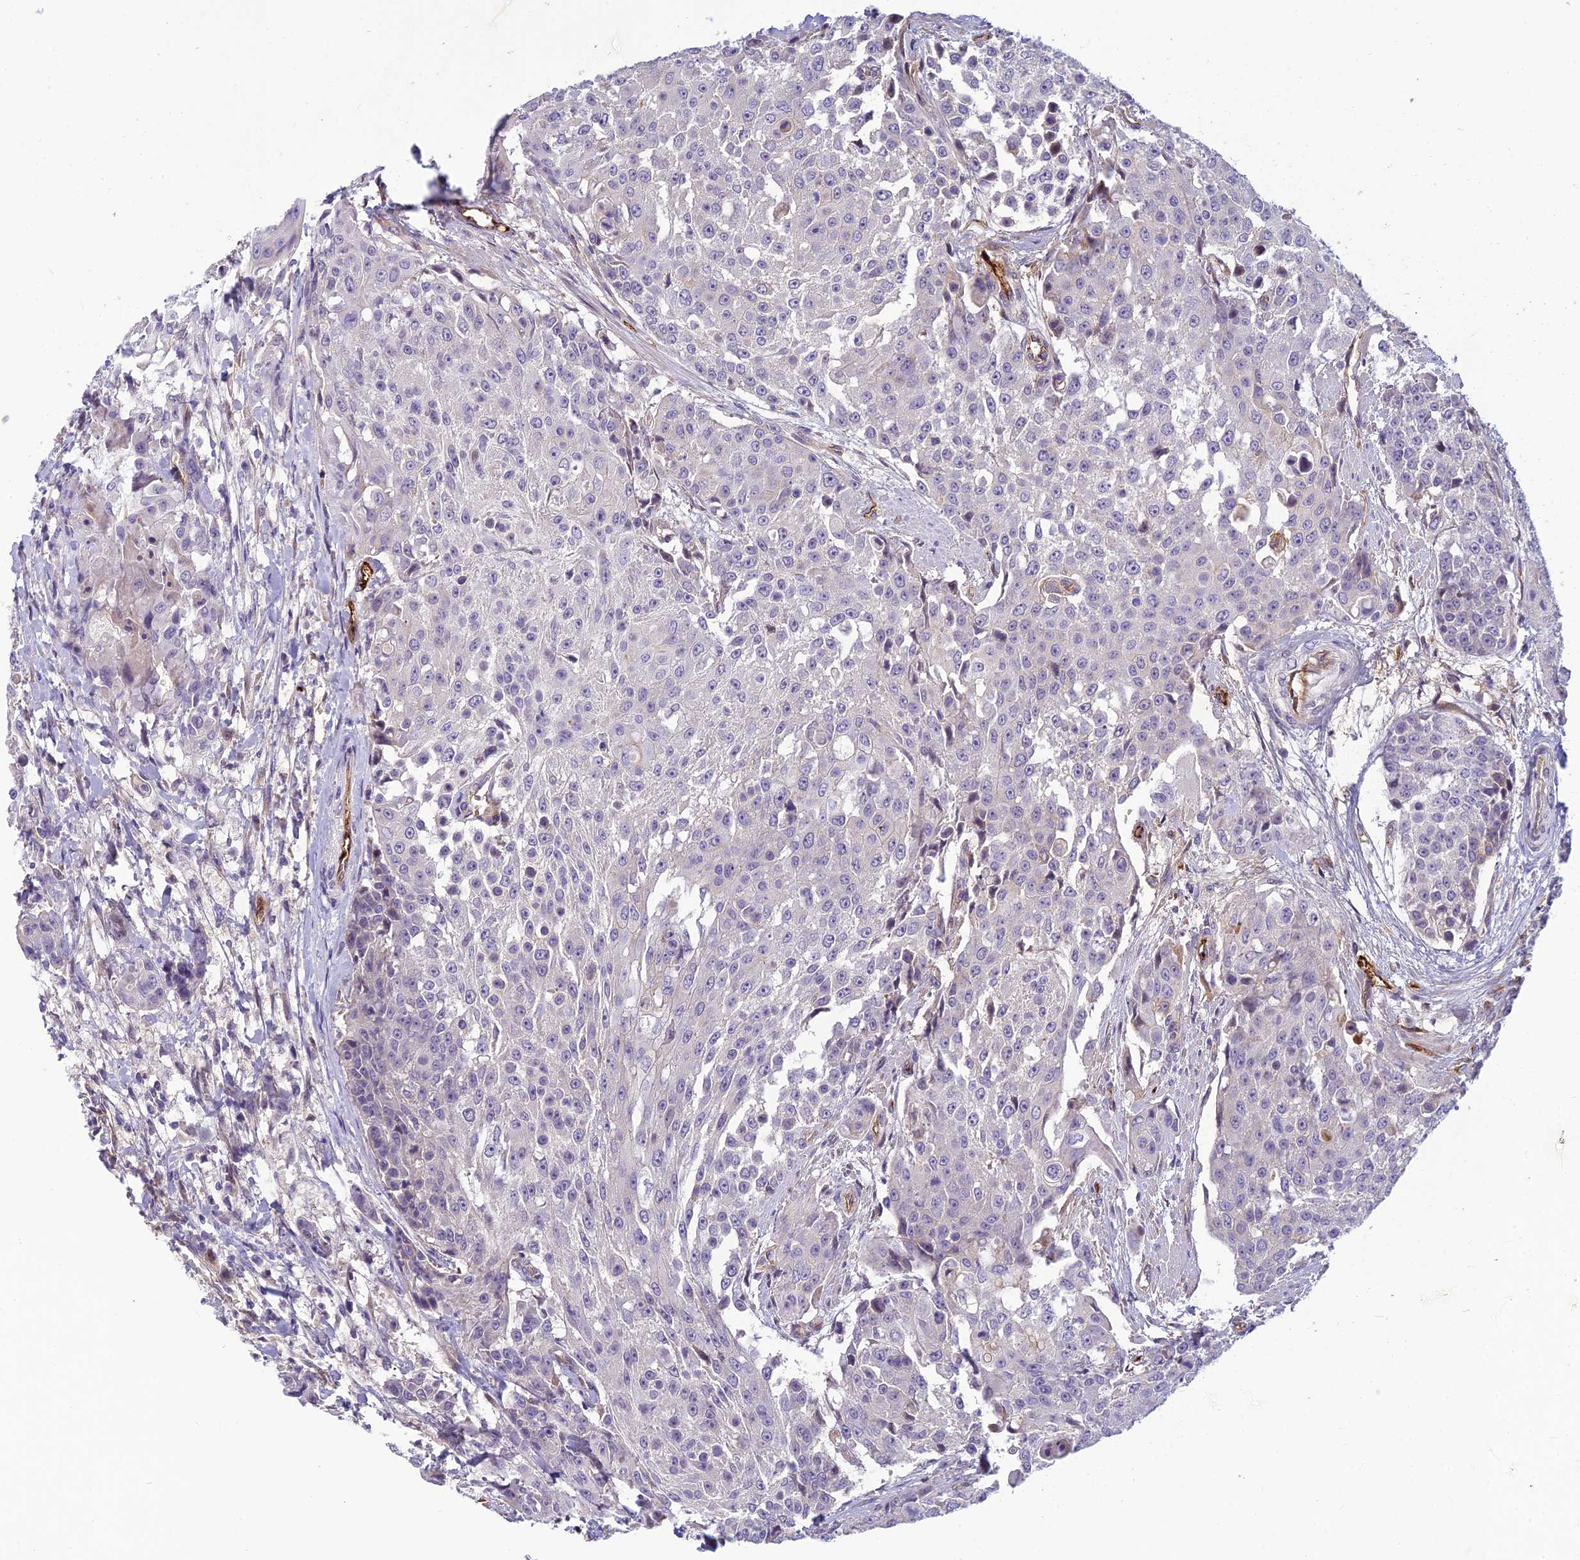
{"staining": {"intensity": "negative", "quantity": "none", "location": "none"}, "tissue": "urothelial cancer", "cell_type": "Tumor cells", "image_type": "cancer", "snomed": [{"axis": "morphology", "description": "Urothelial carcinoma, High grade"}, {"axis": "topography", "description": "Urinary bladder"}], "caption": "Tumor cells show no significant expression in urothelial cancer.", "gene": "CLEC11A", "patient": {"sex": "female", "age": 63}}